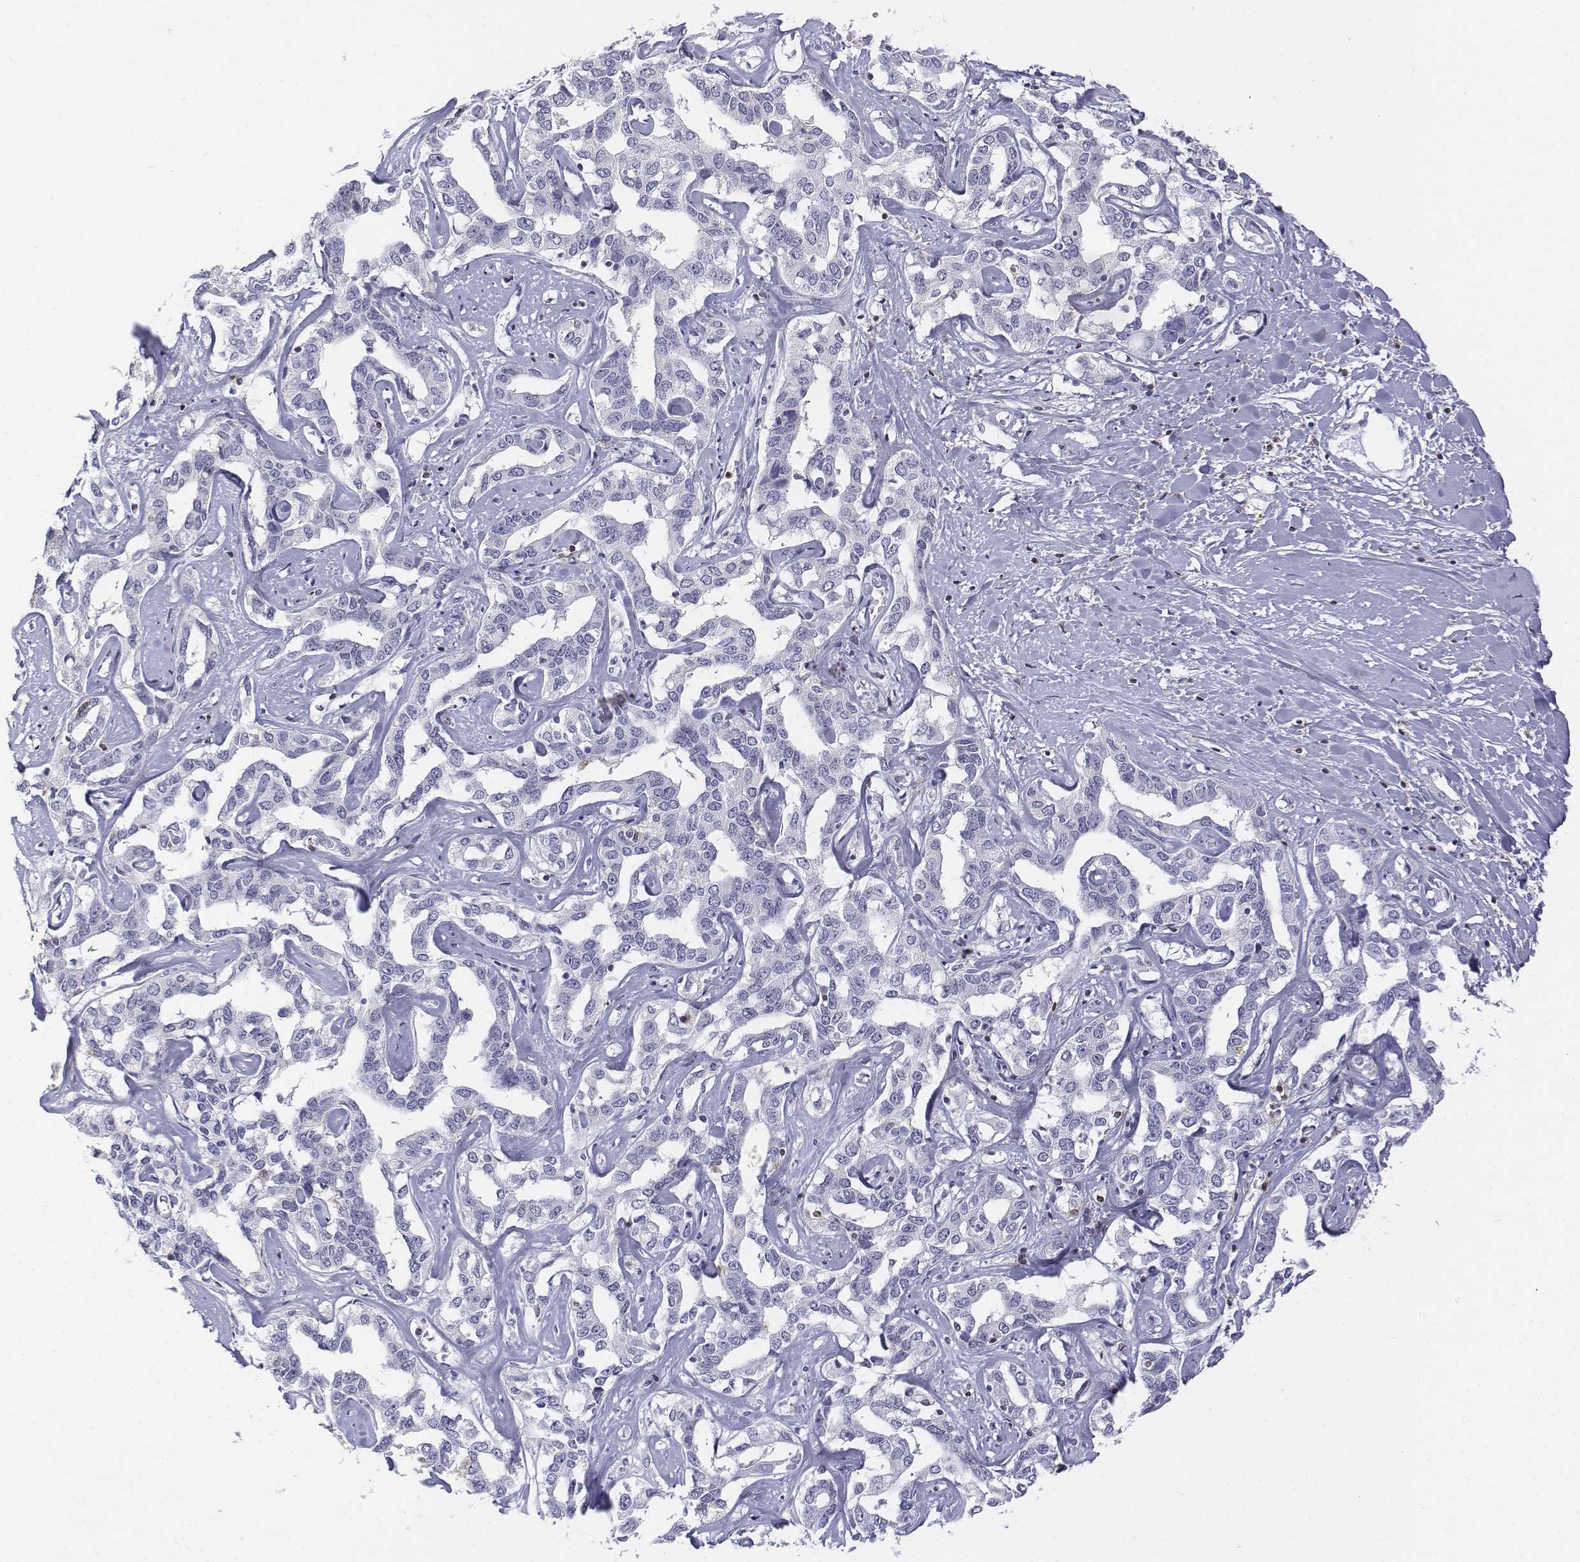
{"staining": {"intensity": "negative", "quantity": "none", "location": "none"}, "tissue": "liver cancer", "cell_type": "Tumor cells", "image_type": "cancer", "snomed": [{"axis": "morphology", "description": "Cholangiocarcinoma"}, {"axis": "topography", "description": "Liver"}], "caption": "Image shows no significant protein positivity in tumor cells of liver cancer. The staining is performed using DAB (3,3'-diaminobenzidine) brown chromogen with nuclei counter-stained in using hematoxylin.", "gene": "CD3E", "patient": {"sex": "male", "age": 59}}